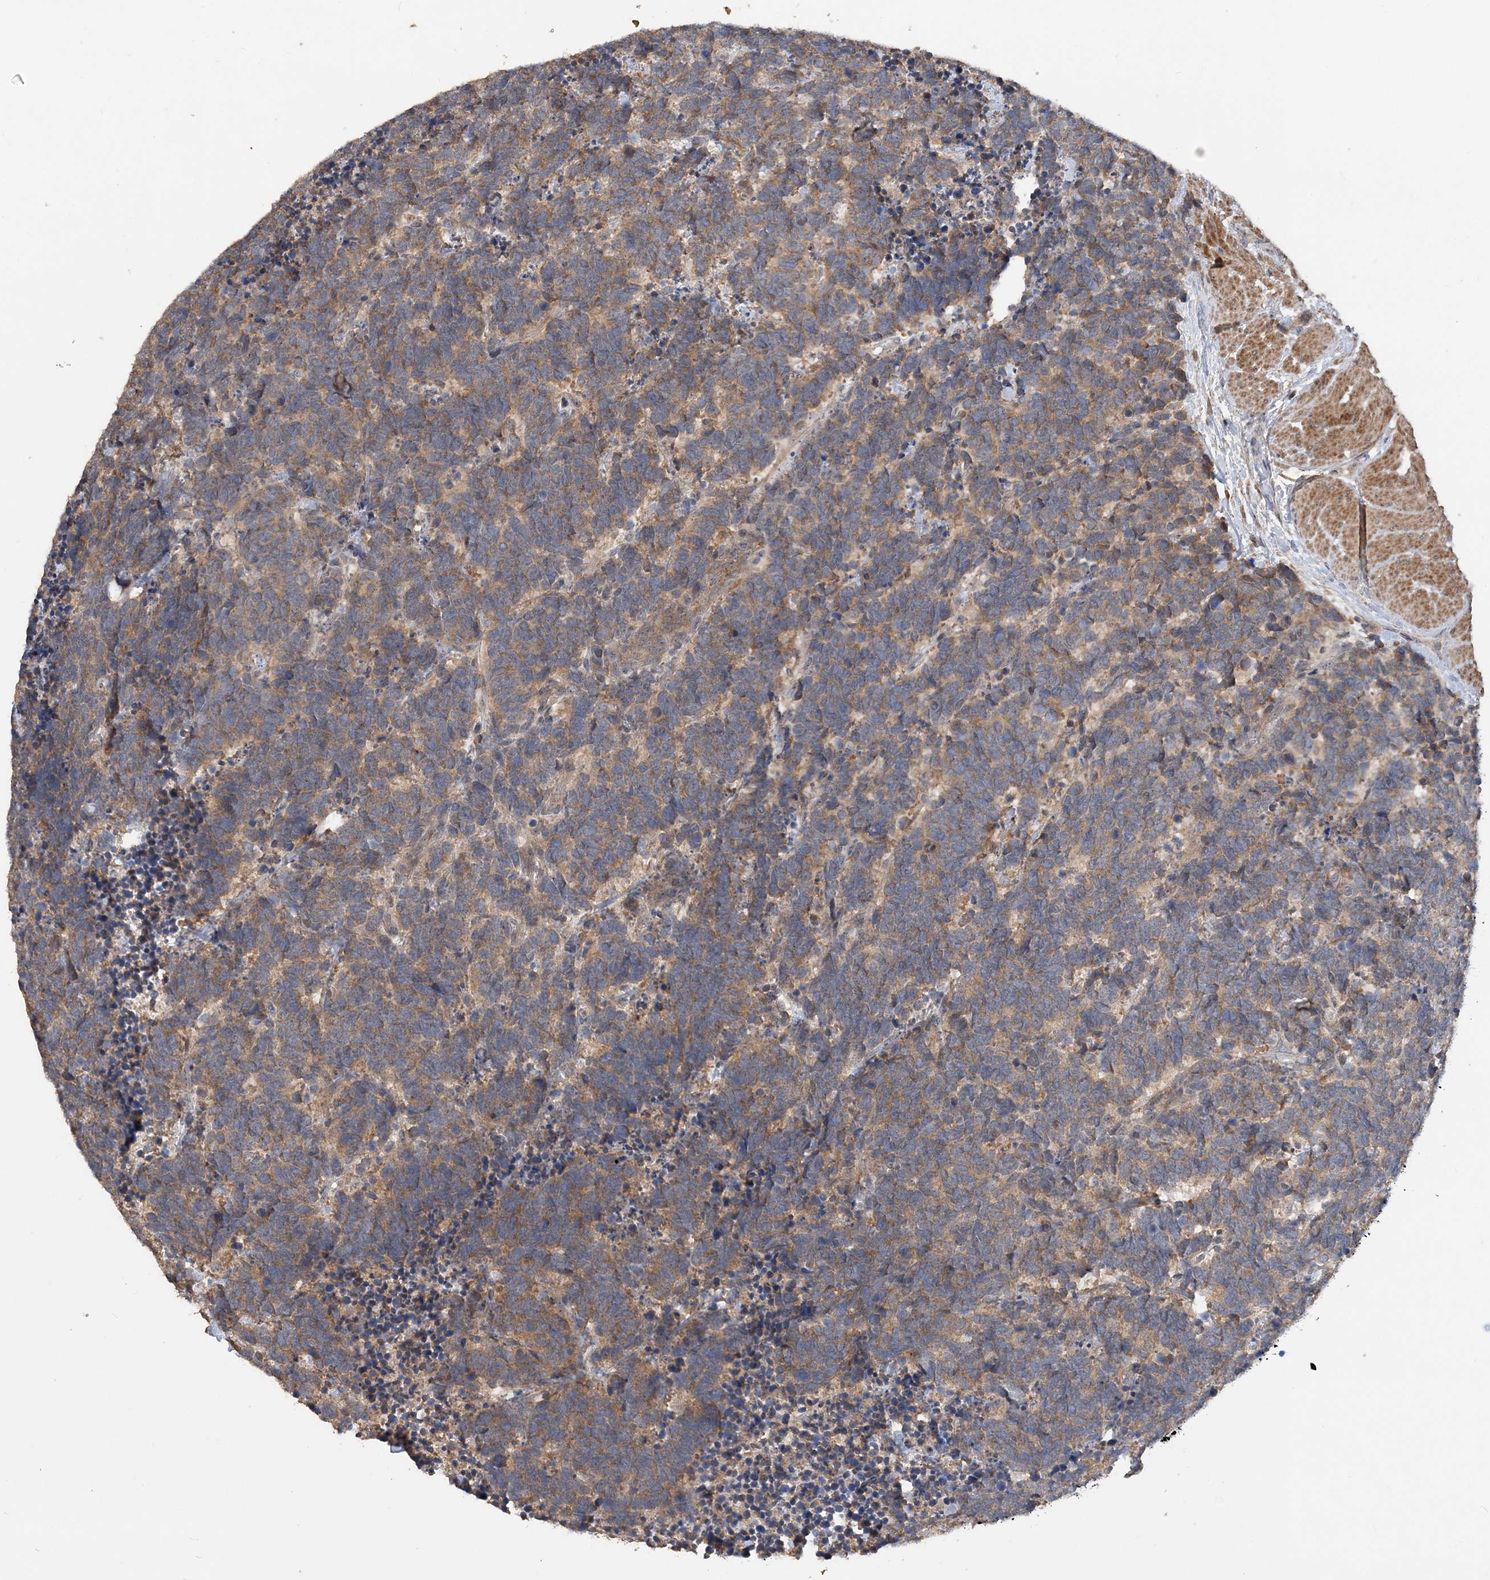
{"staining": {"intensity": "moderate", "quantity": ">75%", "location": "cytoplasmic/membranous"}, "tissue": "carcinoid", "cell_type": "Tumor cells", "image_type": "cancer", "snomed": [{"axis": "morphology", "description": "Carcinoma, NOS"}, {"axis": "morphology", "description": "Carcinoid, malignant, NOS"}, {"axis": "topography", "description": "Urinary bladder"}], "caption": "Immunohistochemistry photomicrograph of neoplastic tissue: human carcinoid stained using IHC displays medium levels of moderate protein expression localized specifically in the cytoplasmic/membranous of tumor cells, appearing as a cytoplasmic/membranous brown color.", "gene": "GRINA", "patient": {"sex": "male", "age": 57}}